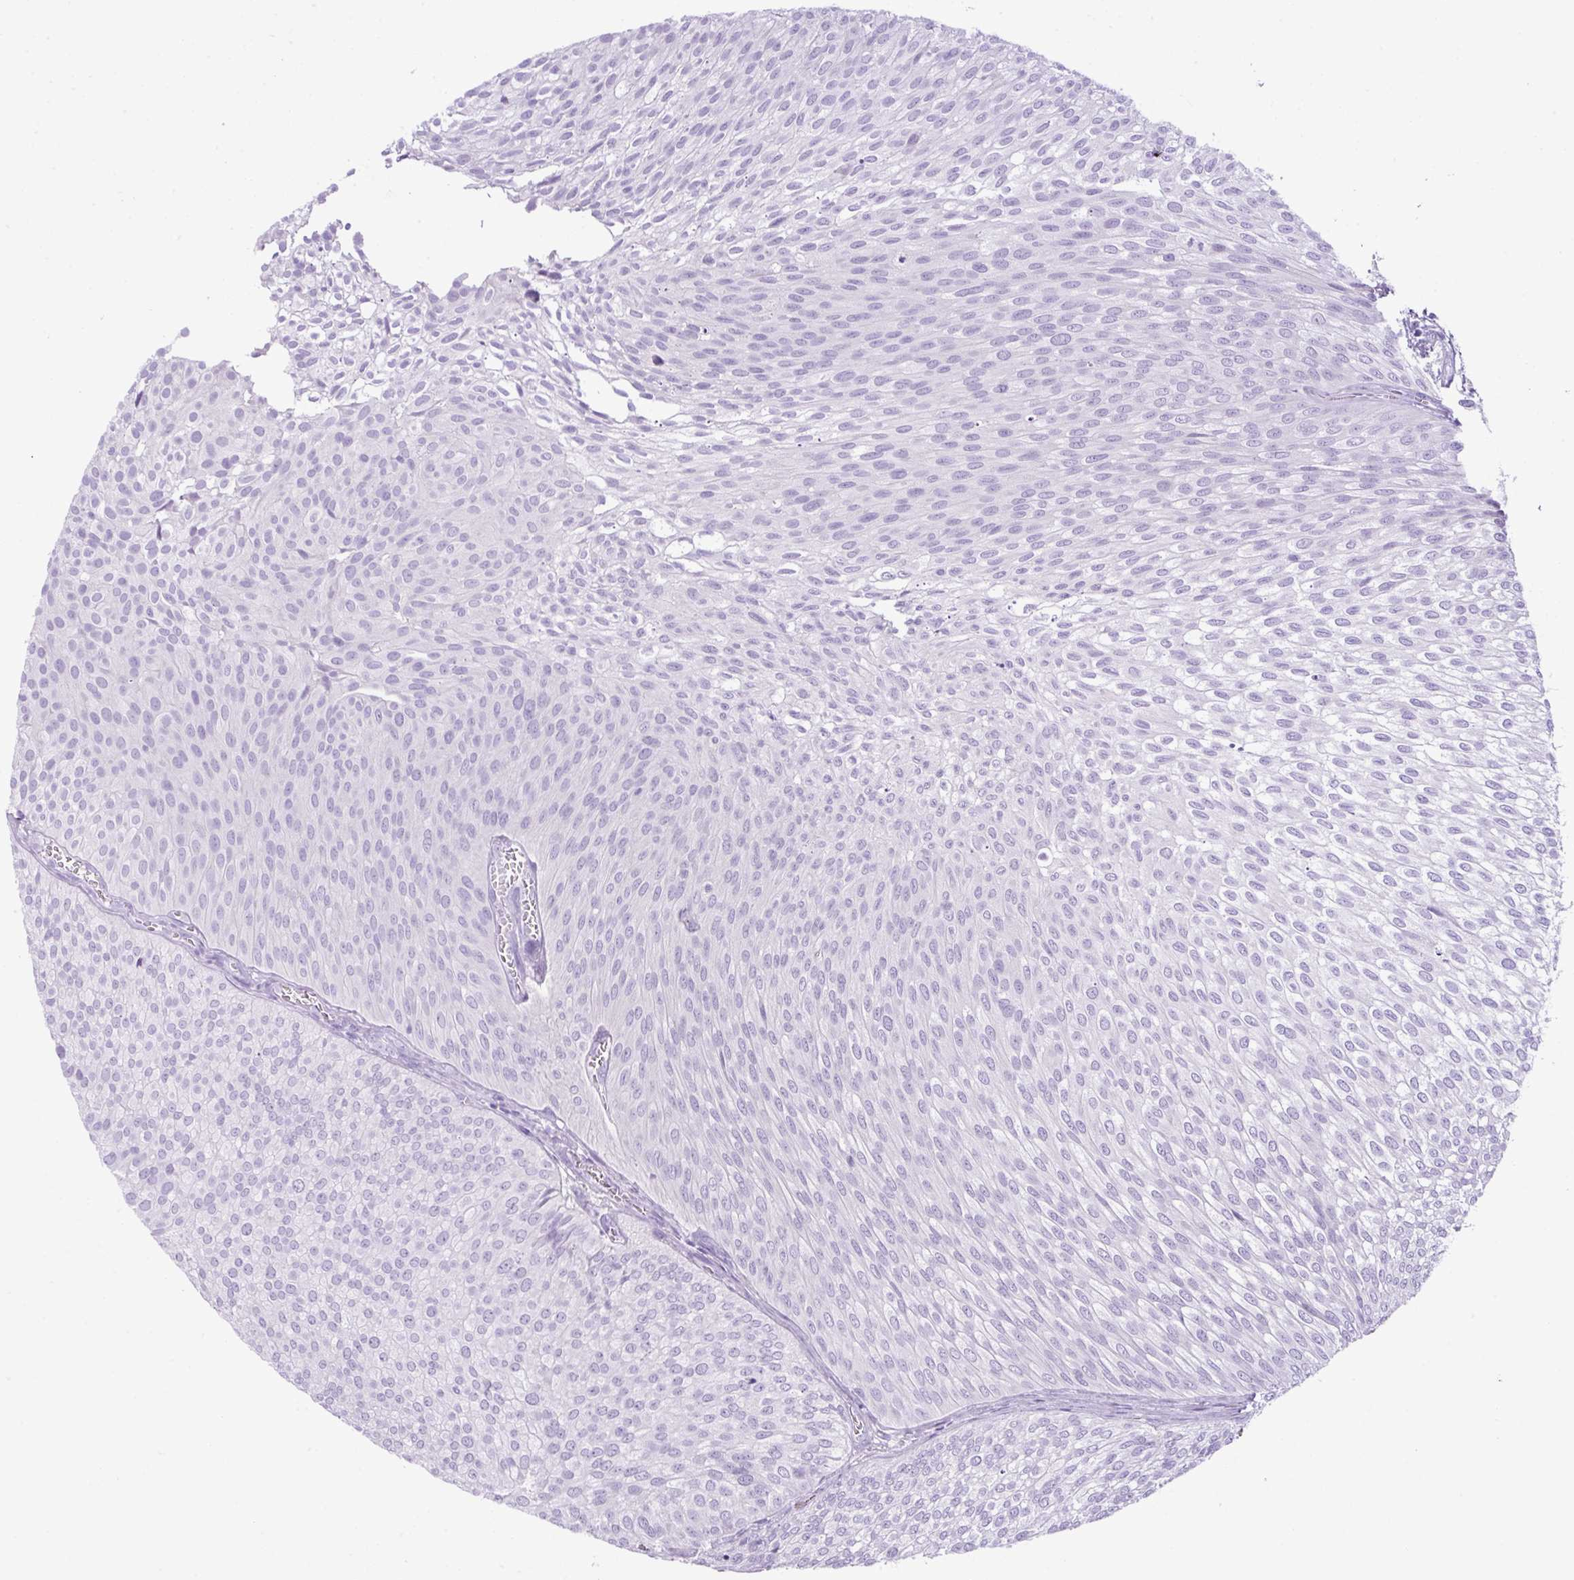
{"staining": {"intensity": "negative", "quantity": "none", "location": "none"}, "tissue": "urothelial cancer", "cell_type": "Tumor cells", "image_type": "cancer", "snomed": [{"axis": "morphology", "description": "Urothelial carcinoma, Low grade"}, {"axis": "topography", "description": "Urinary bladder"}], "caption": "Immunohistochemistry (IHC) of human urothelial cancer reveals no staining in tumor cells.", "gene": "HTR3E", "patient": {"sex": "male", "age": 91}}